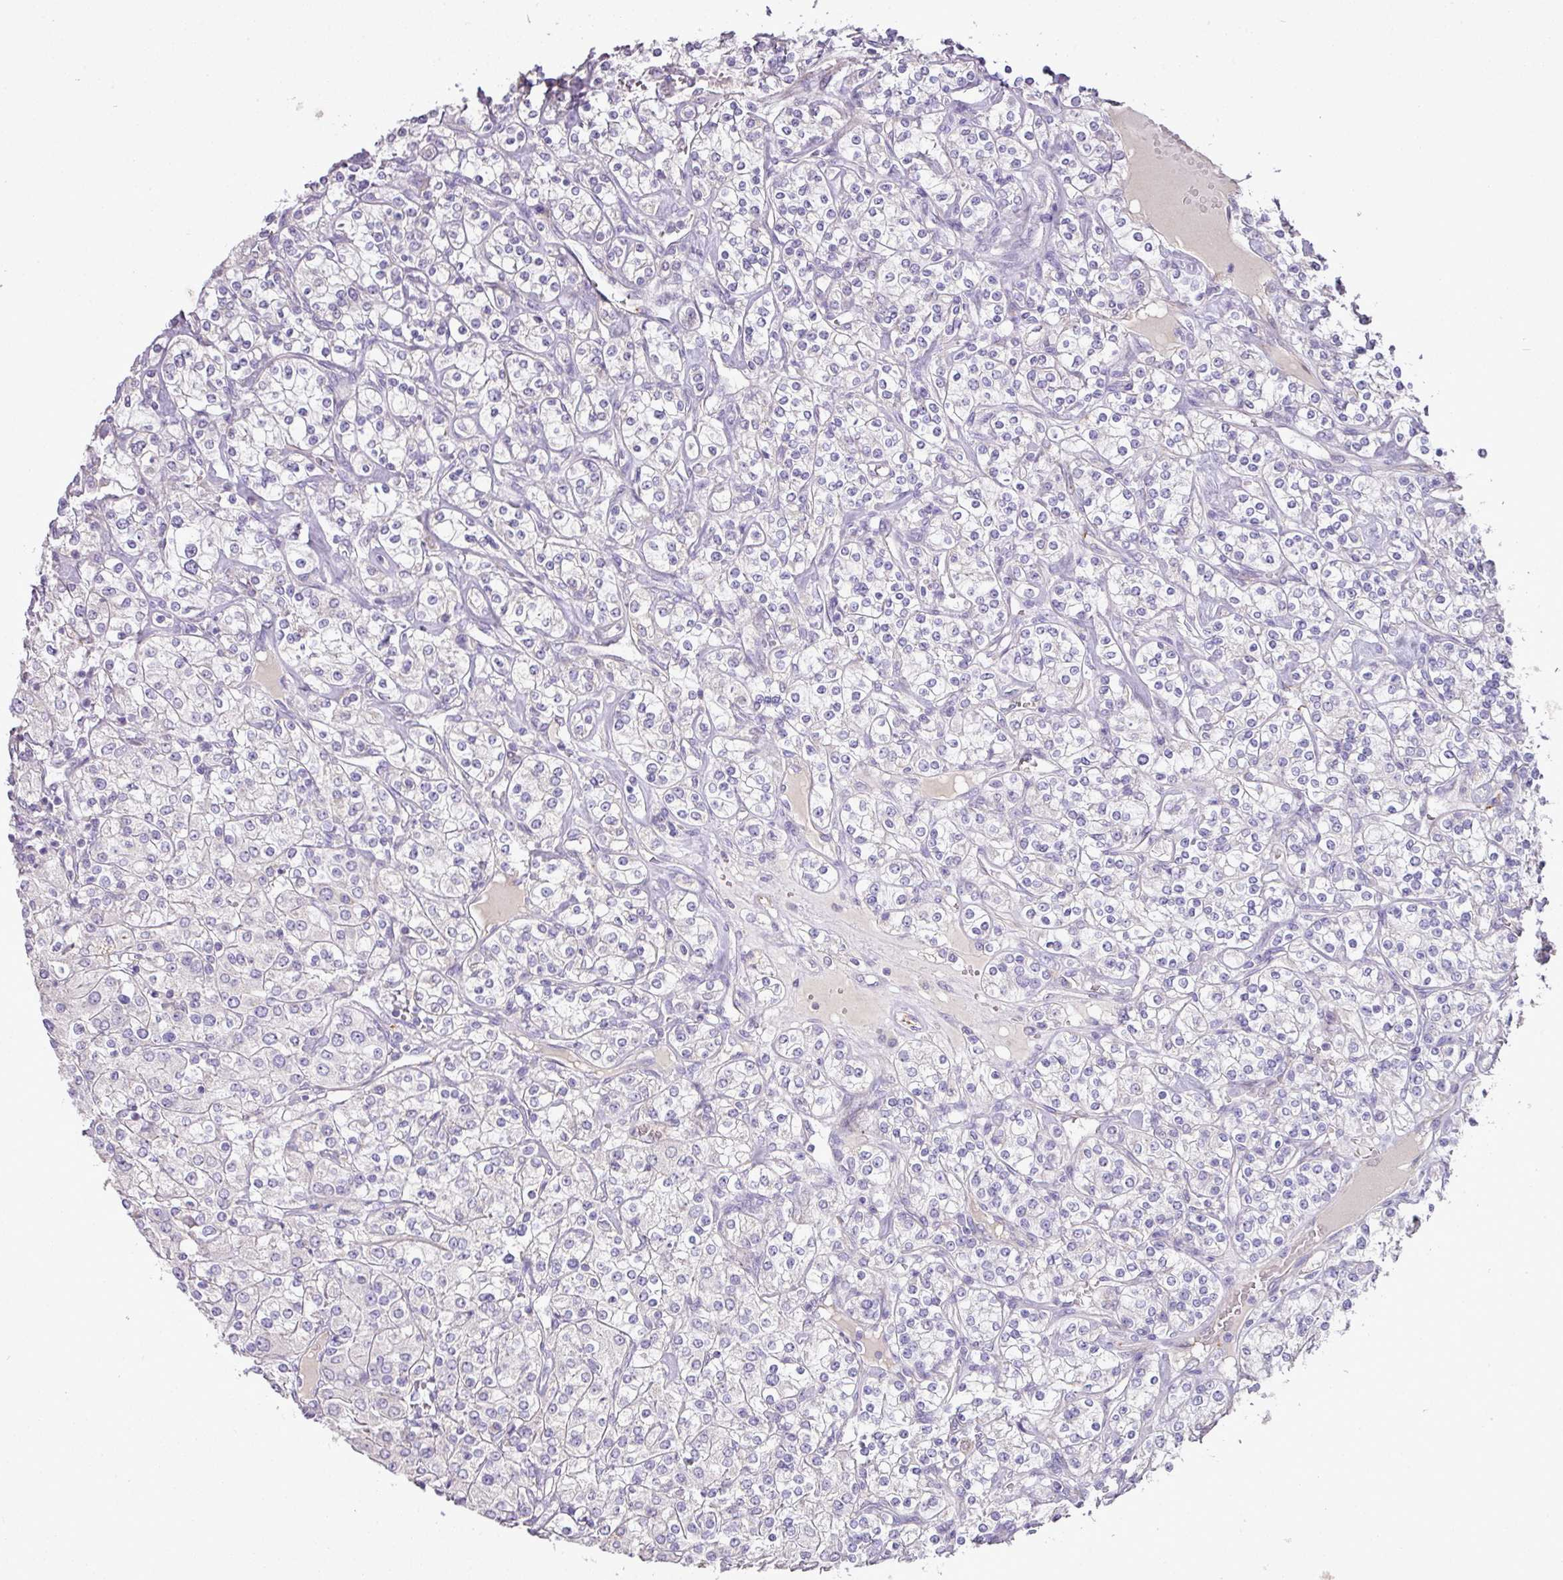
{"staining": {"intensity": "negative", "quantity": "none", "location": "none"}, "tissue": "renal cancer", "cell_type": "Tumor cells", "image_type": "cancer", "snomed": [{"axis": "morphology", "description": "Adenocarcinoma, NOS"}, {"axis": "topography", "description": "Kidney"}], "caption": "Immunohistochemistry image of neoplastic tissue: renal adenocarcinoma stained with DAB (3,3'-diaminobenzidine) reveals no significant protein staining in tumor cells. (IHC, brightfield microscopy, high magnification).", "gene": "BRINP2", "patient": {"sex": "male", "age": 77}}